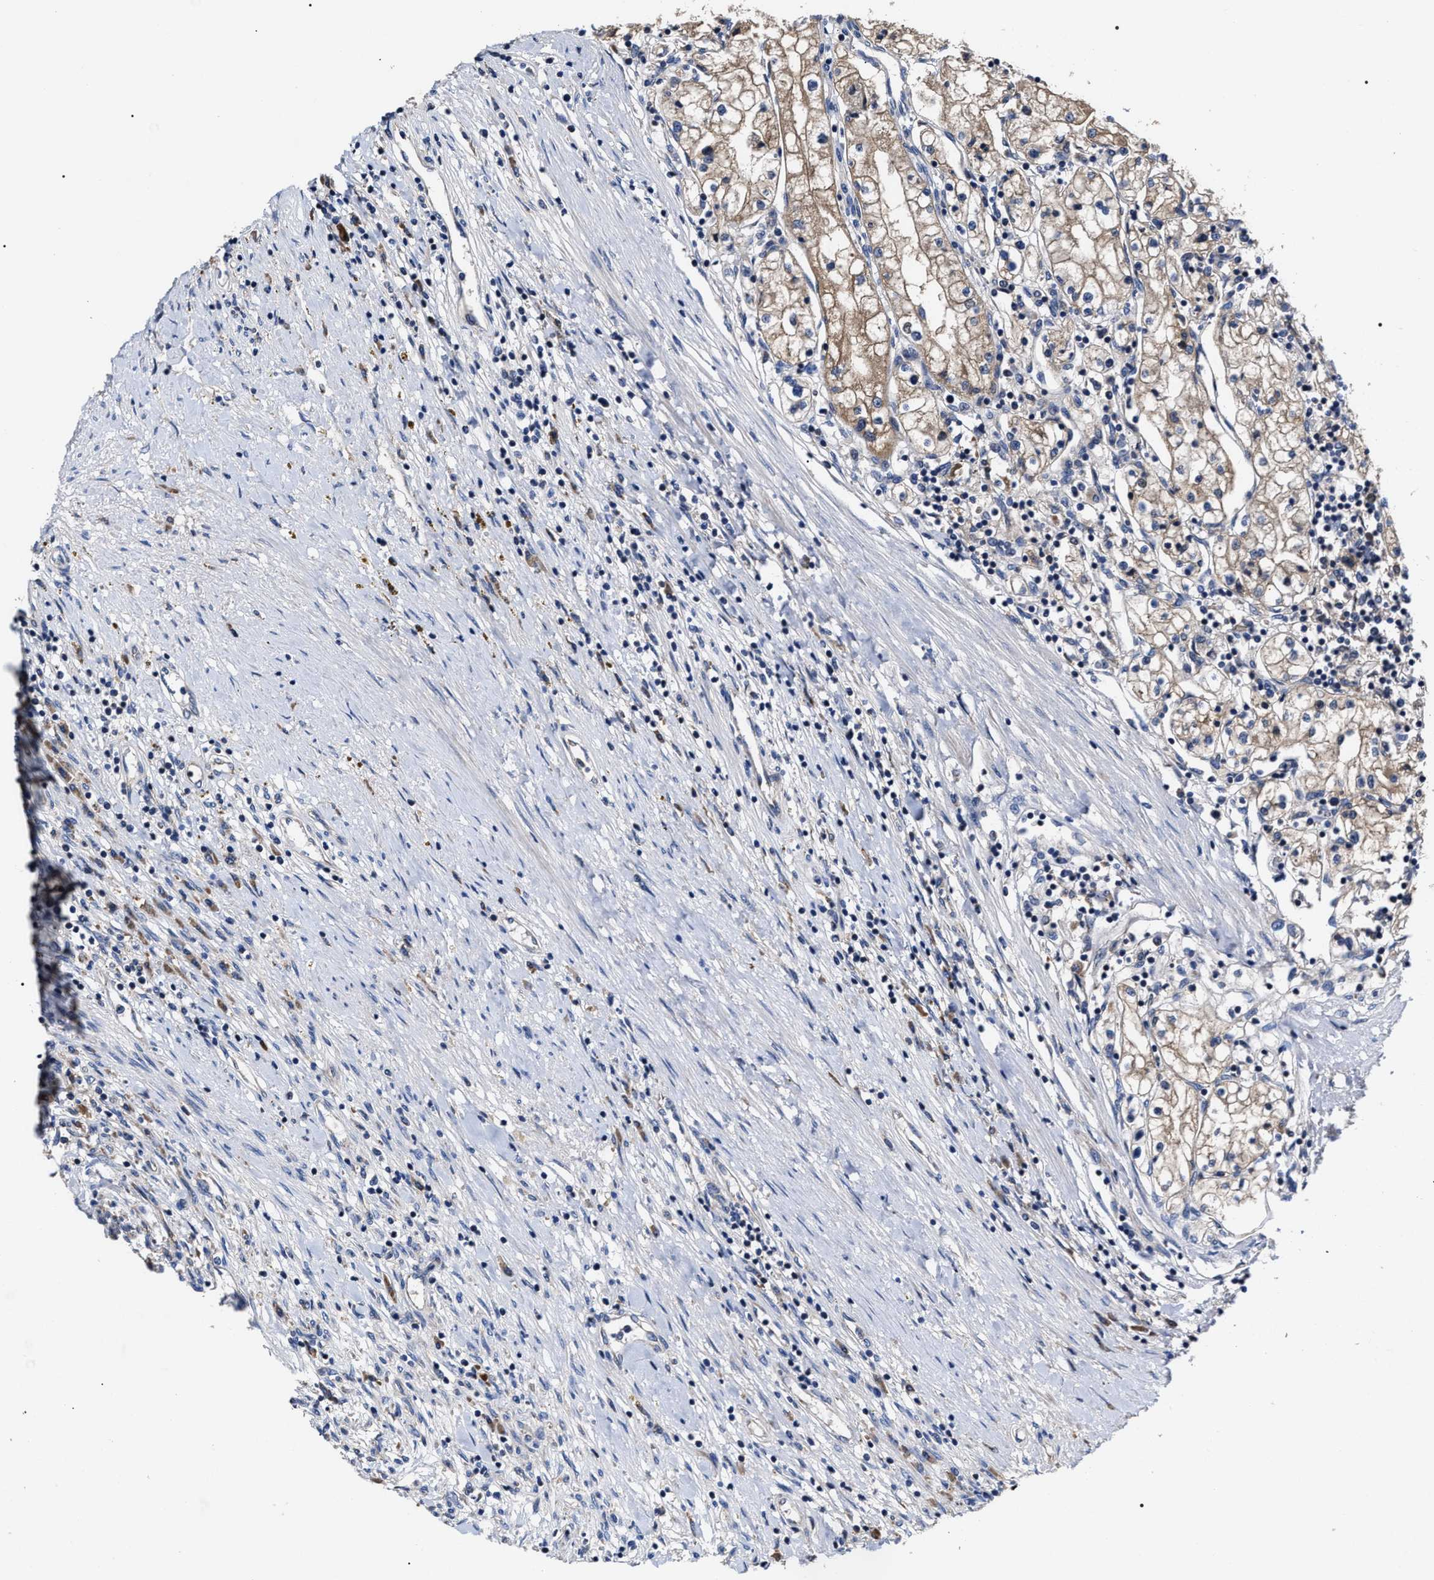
{"staining": {"intensity": "moderate", "quantity": "25%-75%", "location": "cytoplasmic/membranous"}, "tissue": "renal cancer", "cell_type": "Tumor cells", "image_type": "cancer", "snomed": [{"axis": "morphology", "description": "Adenocarcinoma, NOS"}, {"axis": "topography", "description": "Kidney"}], "caption": "This is an image of immunohistochemistry (IHC) staining of adenocarcinoma (renal), which shows moderate expression in the cytoplasmic/membranous of tumor cells.", "gene": "MACC1", "patient": {"sex": "male", "age": 68}}